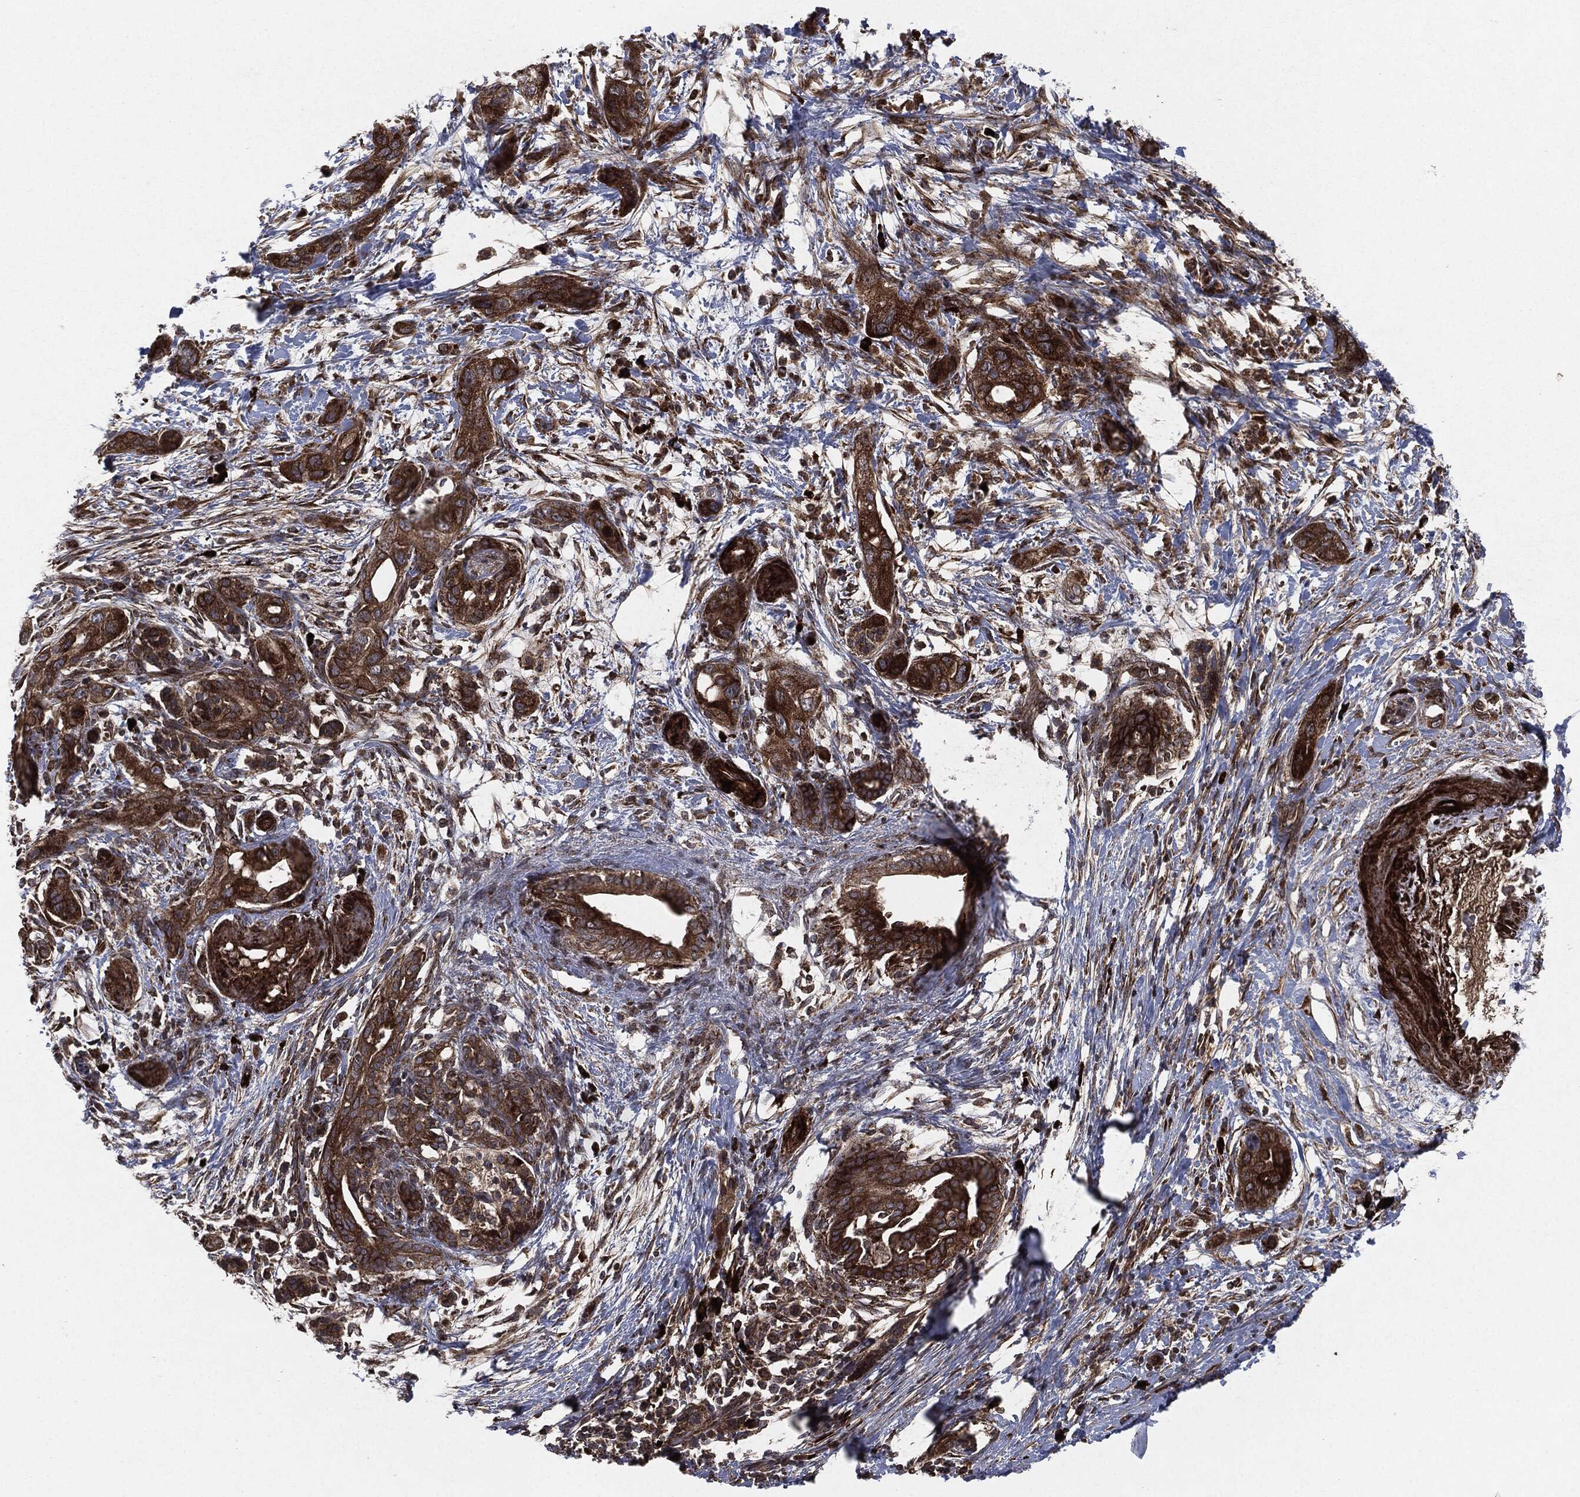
{"staining": {"intensity": "strong", "quantity": ">75%", "location": "cytoplasmic/membranous"}, "tissue": "pancreatic cancer", "cell_type": "Tumor cells", "image_type": "cancer", "snomed": [{"axis": "morphology", "description": "Adenocarcinoma, NOS"}, {"axis": "topography", "description": "Pancreas"}], "caption": "DAB (3,3'-diaminobenzidine) immunohistochemical staining of human pancreatic cancer (adenocarcinoma) reveals strong cytoplasmic/membranous protein expression in about >75% of tumor cells. The staining was performed using DAB to visualize the protein expression in brown, while the nuclei were stained in blue with hematoxylin (Magnification: 20x).", "gene": "RAF1", "patient": {"sex": "male", "age": 44}}